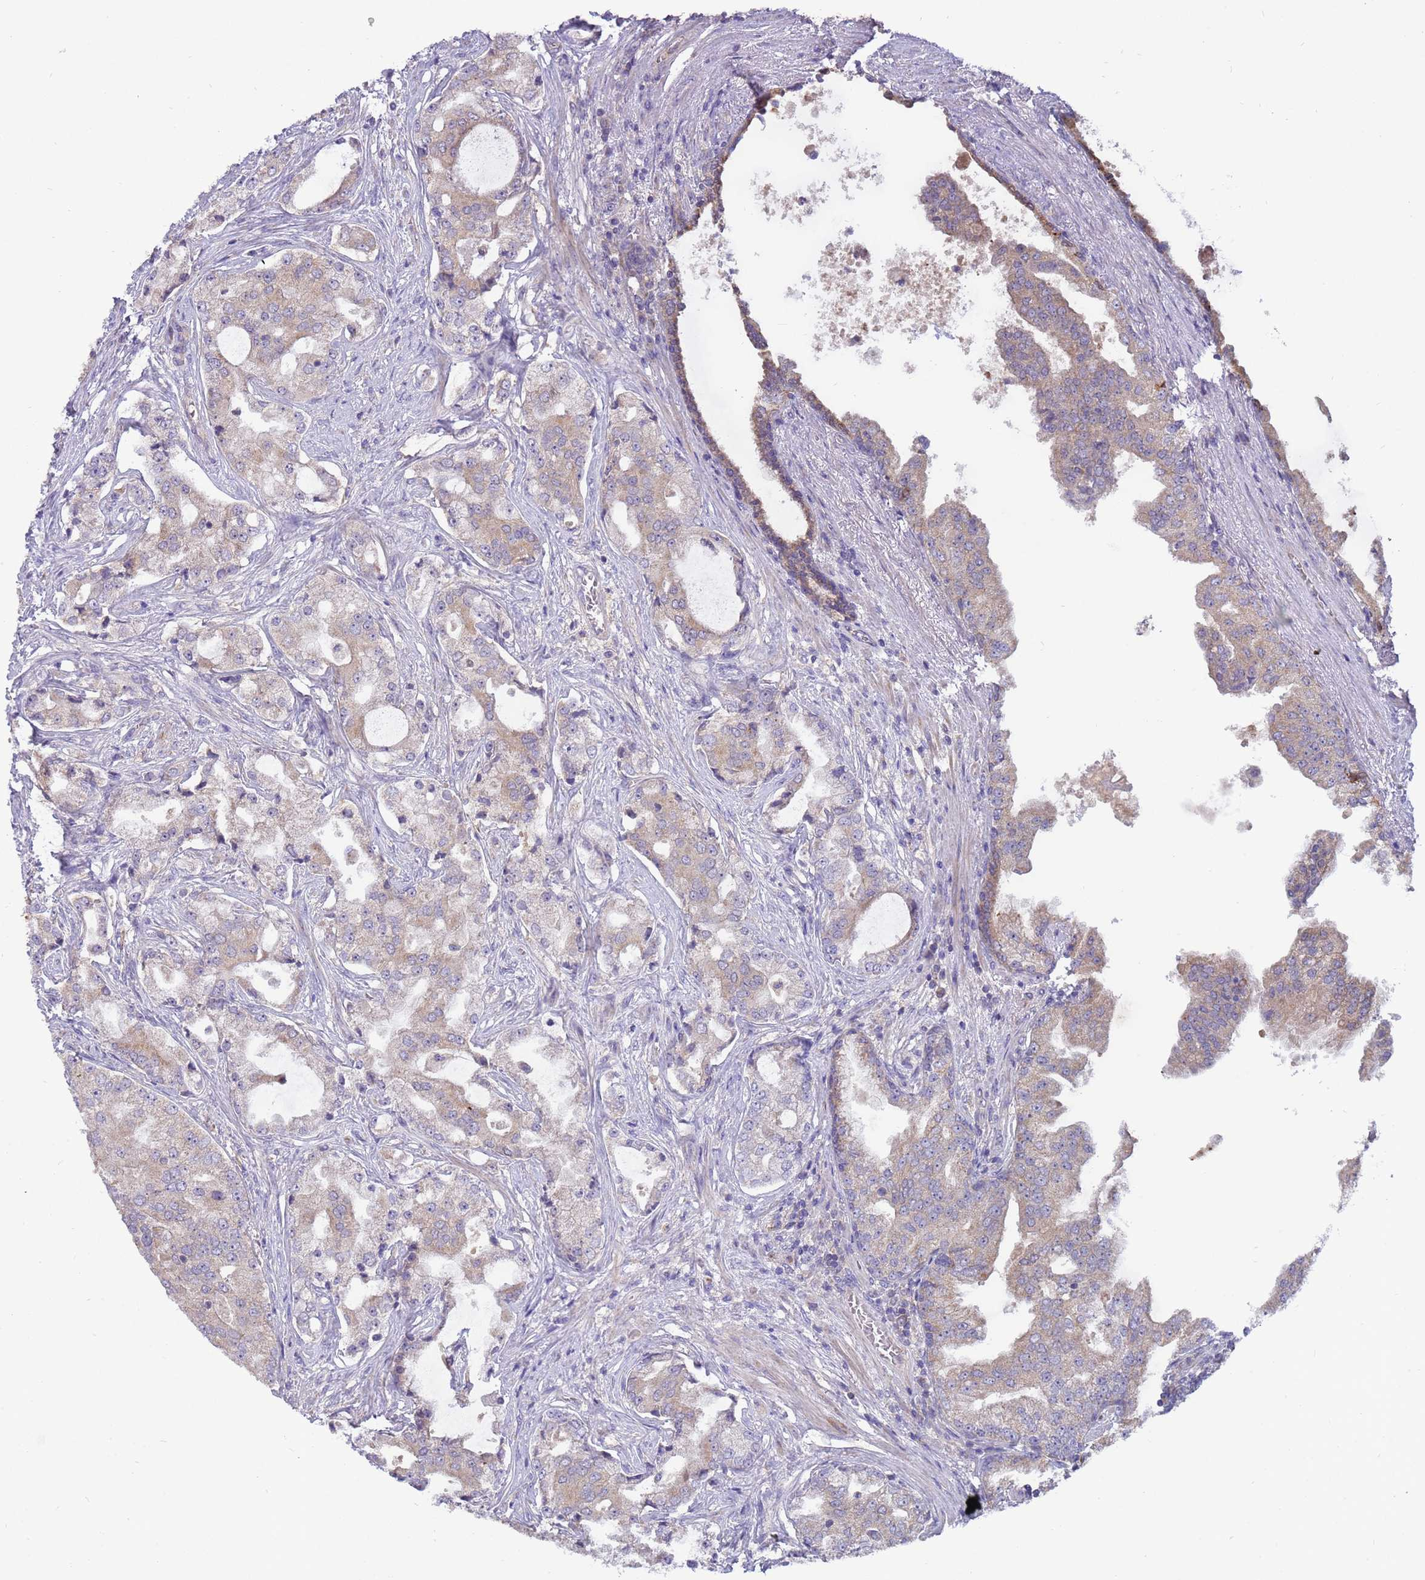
{"staining": {"intensity": "moderate", "quantity": "<25%", "location": "cytoplasmic/membranous"}, "tissue": "prostate cancer", "cell_type": "Tumor cells", "image_type": "cancer", "snomed": [{"axis": "morphology", "description": "Adenocarcinoma, High grade"}, {"axis": "topography", "description": "Prostate"}], "caption": "Moderate cytoplasmic/membranous positivity is appreciated in about <25% of tumor cells in prostate cancer (adenocarcinoma (high-grade)).", "gene": "UQCRQ", "patient": {"sex": "male", "age": 68}}